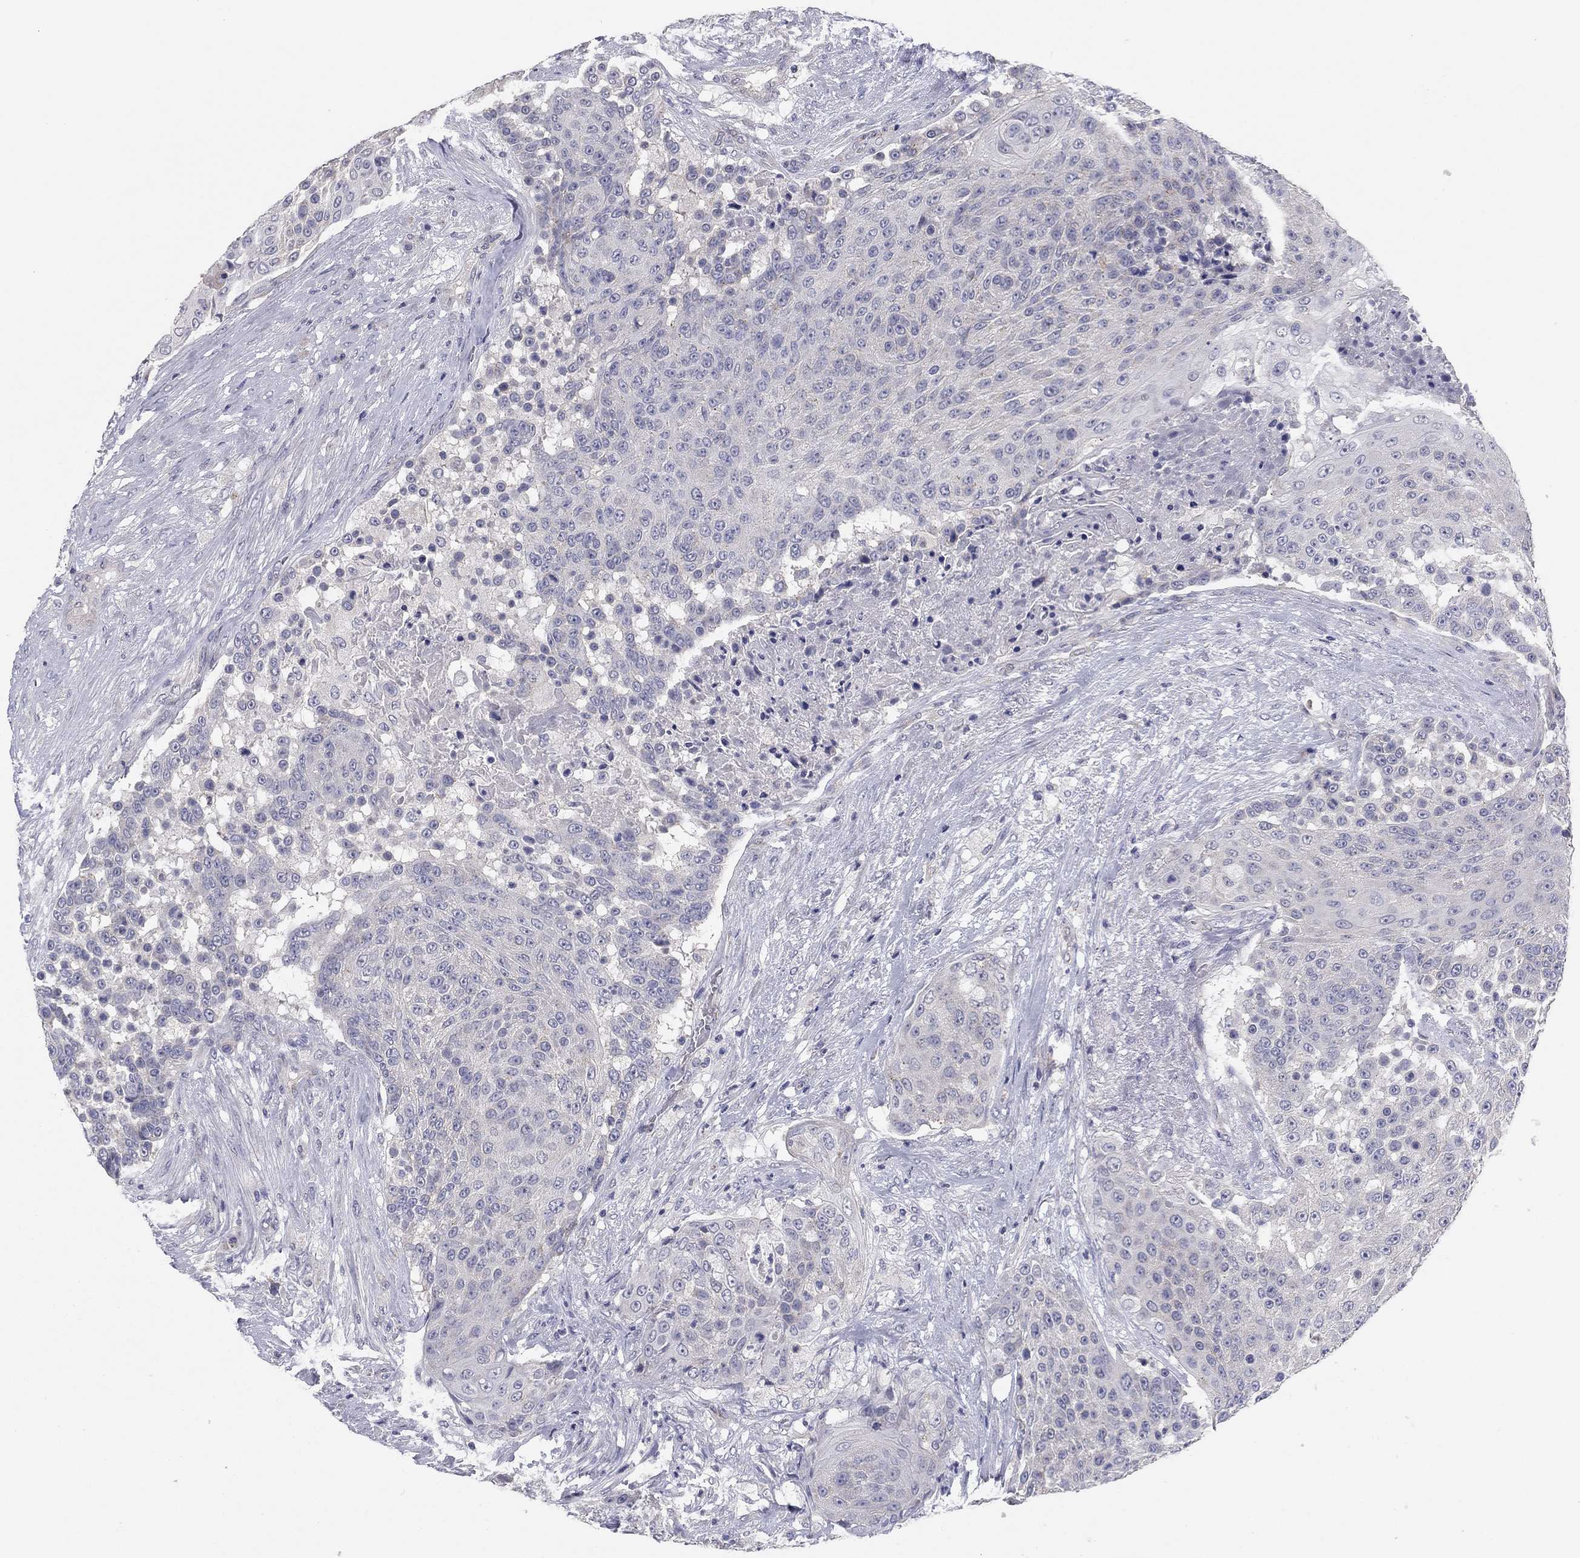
{"staining": {"intensity": "negative", "quantity": "none", "location": "none"}, "tissue": "urothelial cancer", "cell_type": "Tumor cells", "image_type": "cancer", "snomed": [{"axis": "morphology", "description": "Urothelial carcinoma, High grade"}, {"axis": "topography", "description": "Urinary bladder"}], "caption": "Micrograph shows no significant protein positivity in tumor cells of urothelial carcinoma (high-grade).", "gene": "SEPTIN3", "patient": {"sex": "female", "age": 63}}